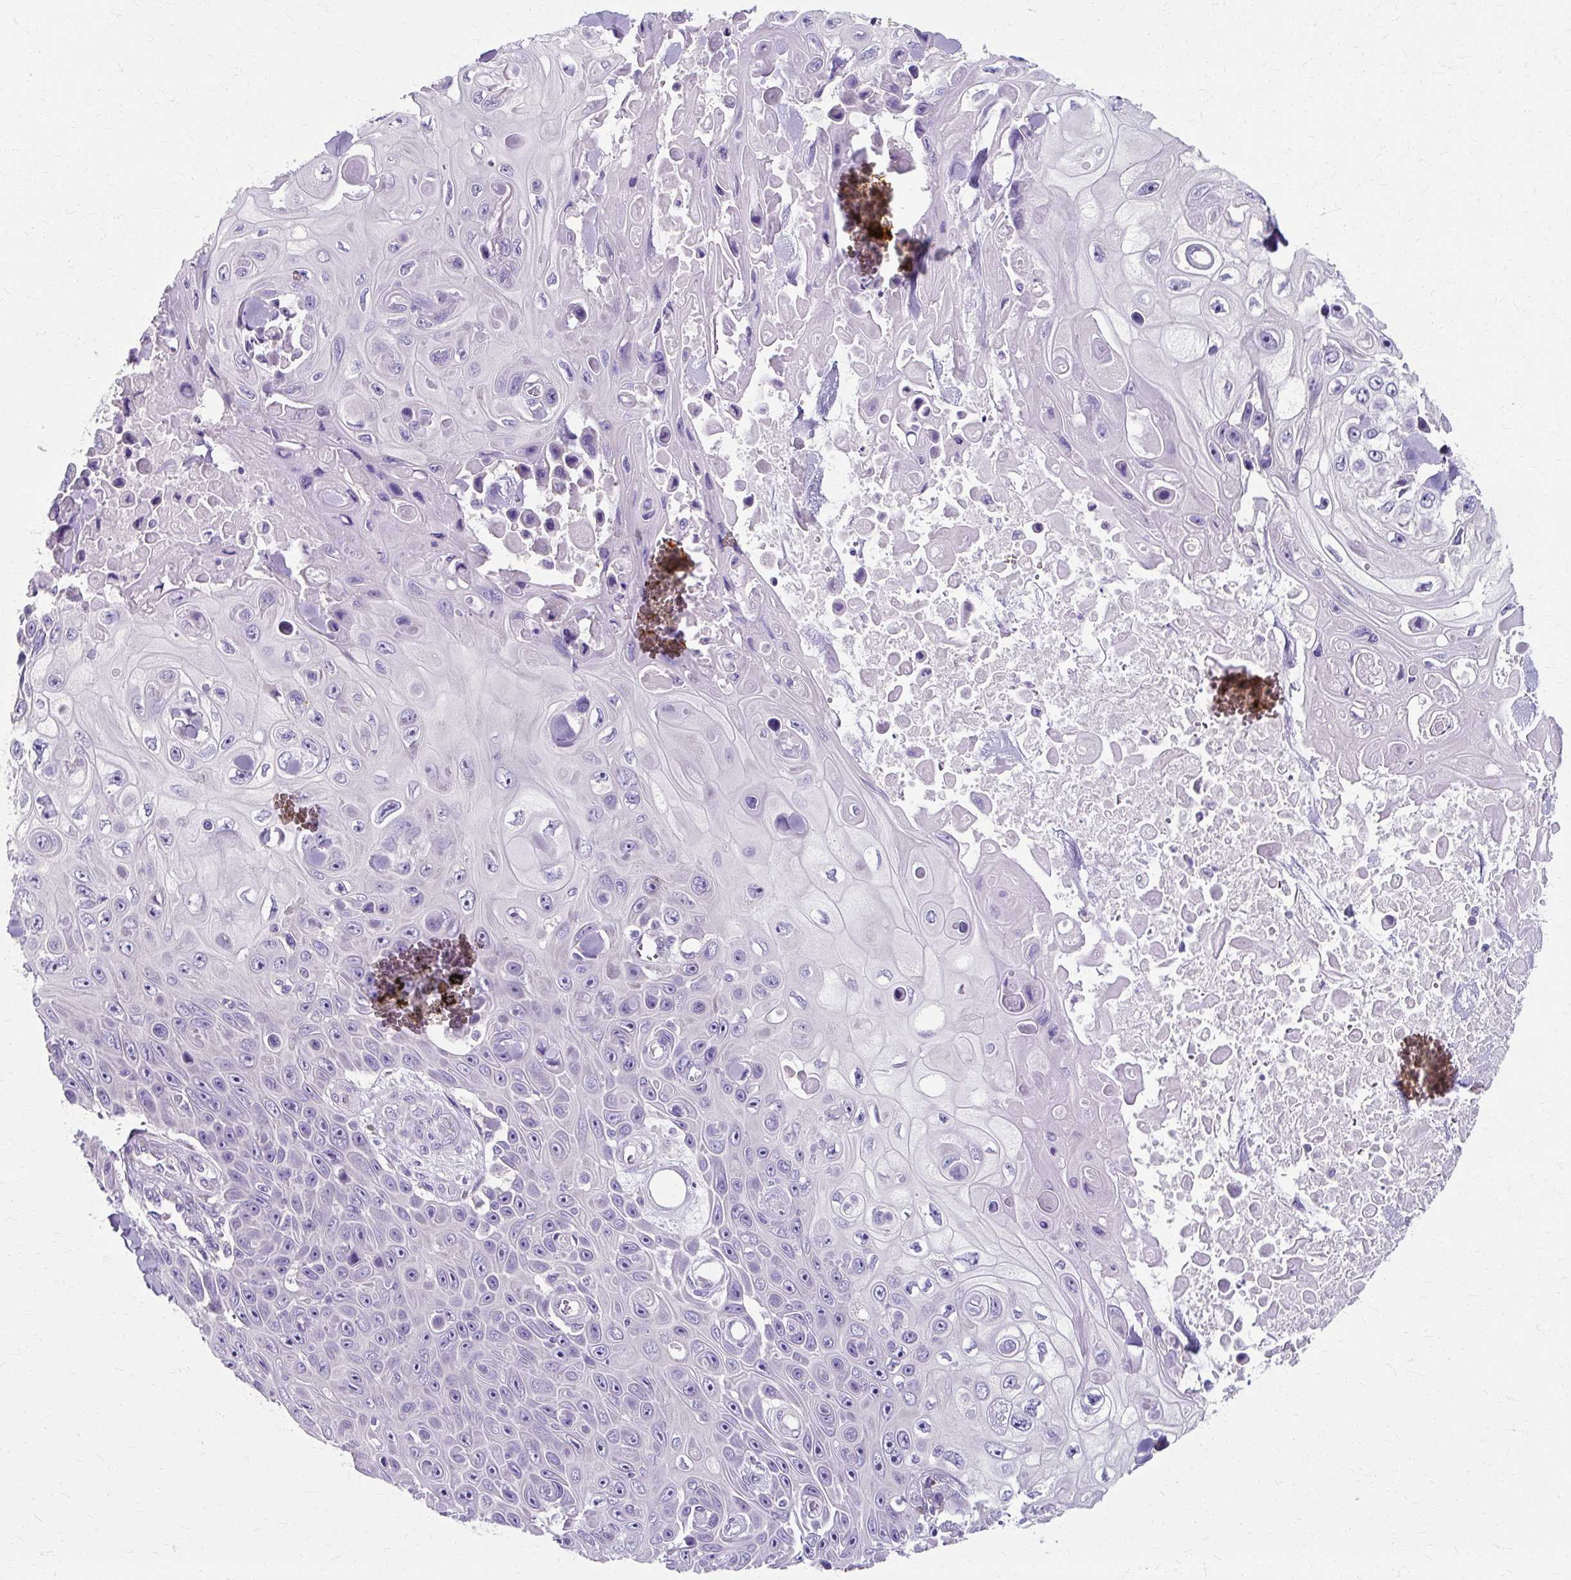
{"staining": {"intensity": "negative", "quantity": "none", "location": "none"}, "tissue": "skin cancer", "cell_type": "Tumor cells", "image_type": "cancer", "snomed": [{"axis": "morphology", "description": "Squamous cell carcinoma, NOS"}, {"axis": "topography", "description": "Skin"}], "caption": "Tumor cells are negative for brown protein staining in skin cancer.", "gene": "ZNF555", "patient": {"sex": "male", "age": 82}}